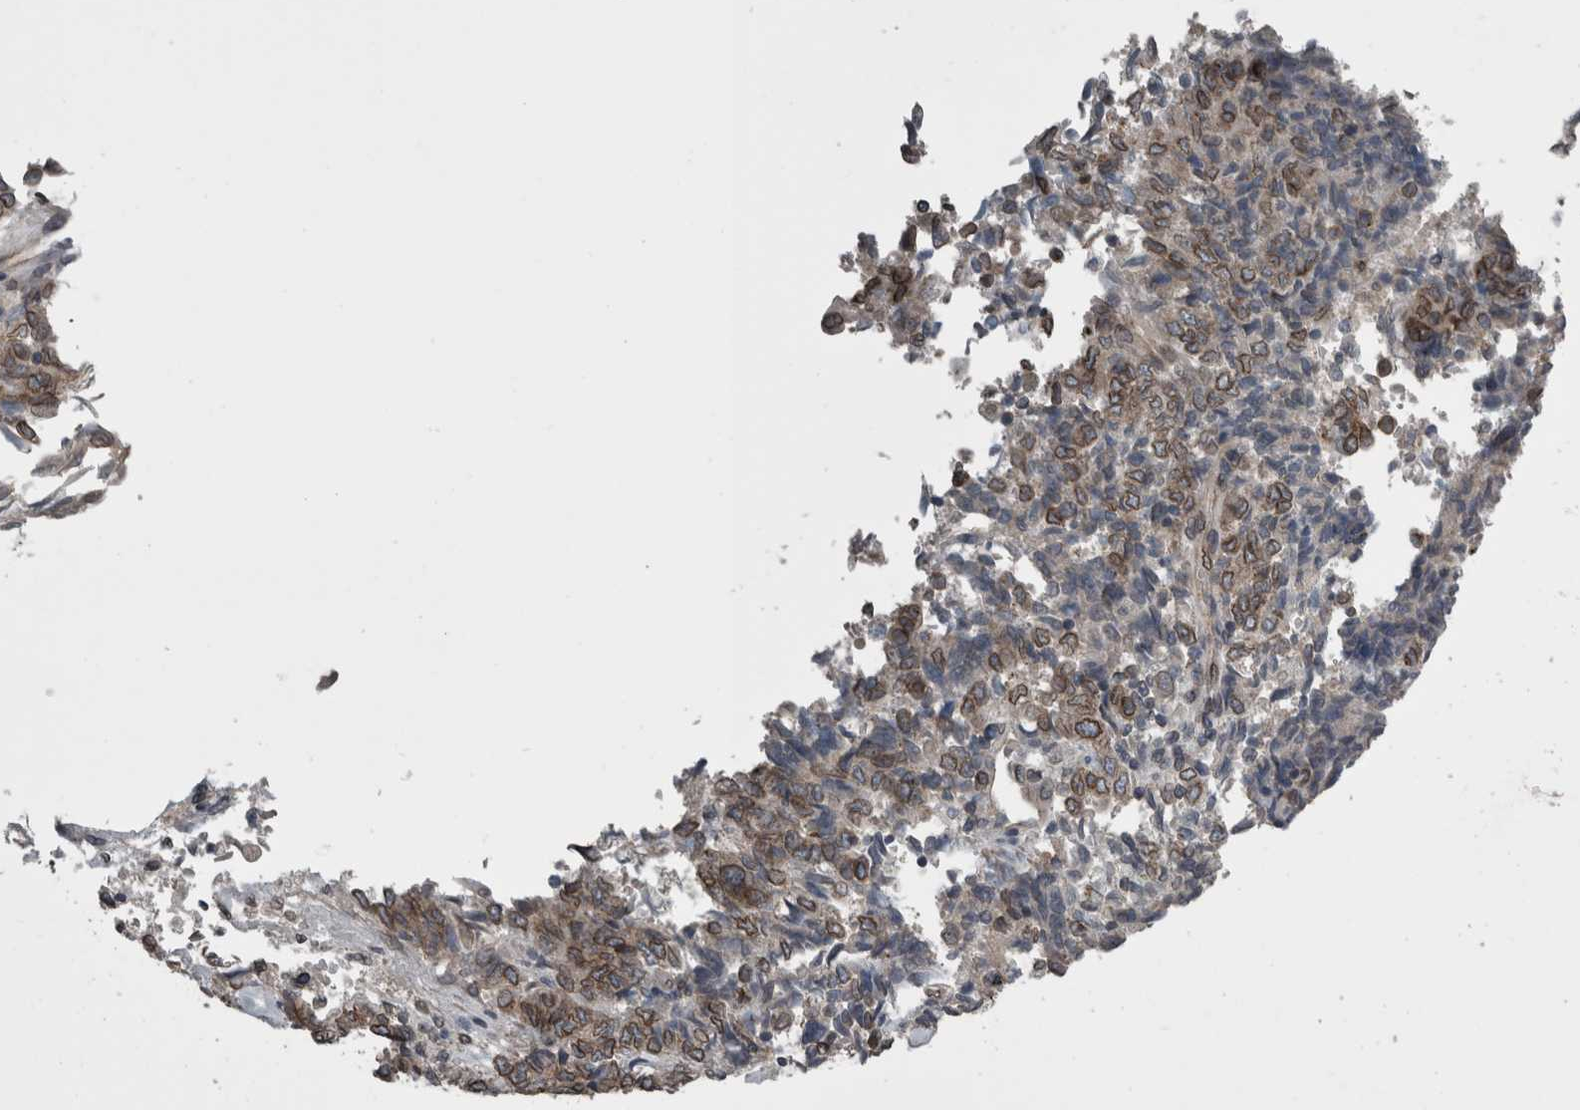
{"staining": {"intensity": "moderate", "quantity": ">75%", "location": "cytoplasmic/membranous,nuclear"}, "tissue": "endometrial cancer", "cell_type": "Tumor cells", "image_type": "cancer", "snomed": [{"axis": "morphology", "description": "Adenocarcinoma, NOS"}, {"axis": "topography", "description": "Endometrium"}], "caption": "About >75% of tumor cells in human adenocarcinoma (endometrial) show moderate cytoplasmic/membranous and nuclear protein expression as visualized by brown immunohistochemical staining.", "gene": "RANBP2", "patient": {"sex": "female", "age": 80}}